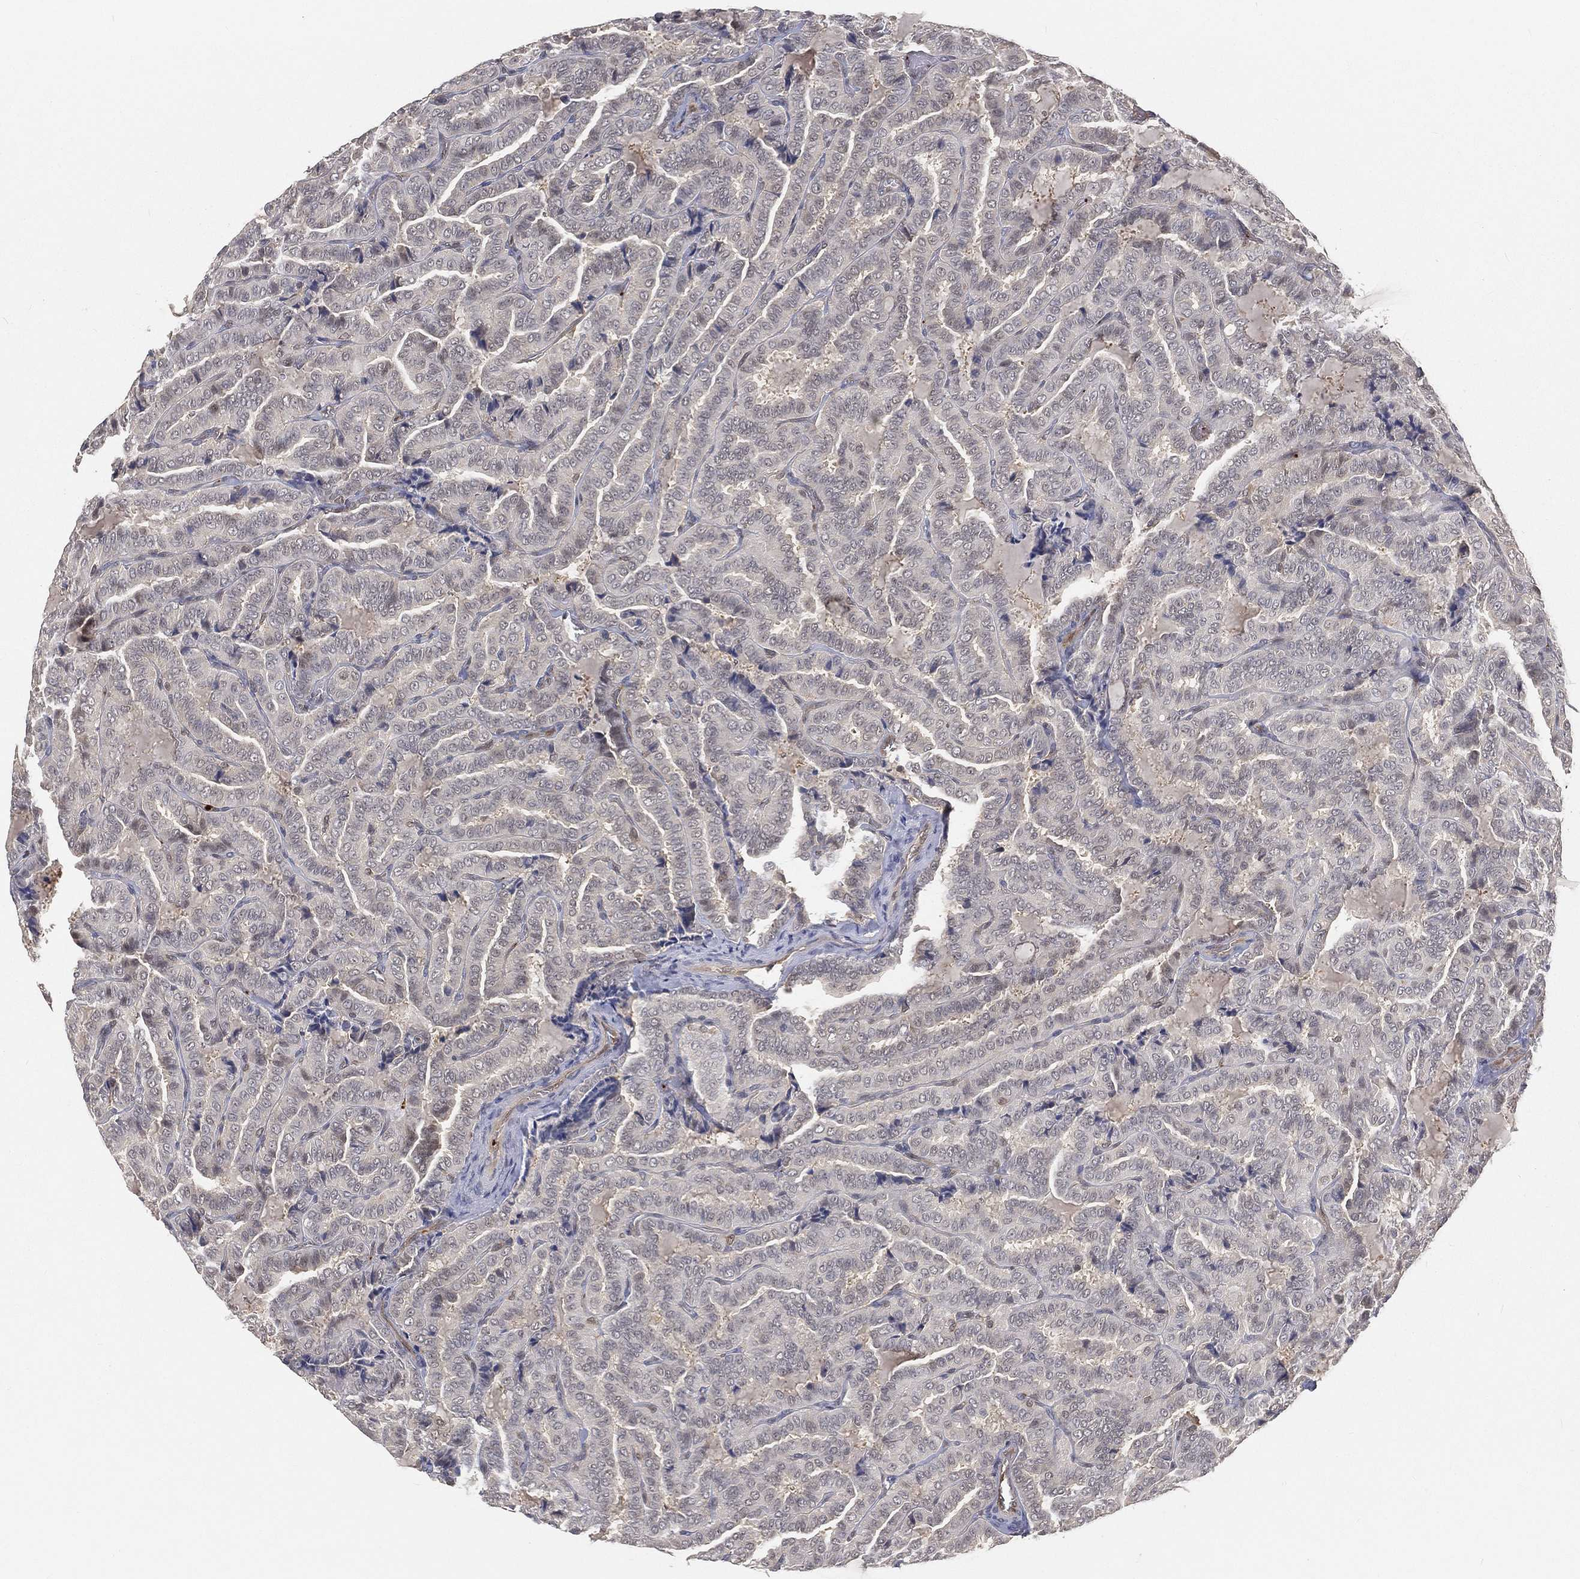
{"staining": {"intensity": "negative", "quantity": "none", "location": "none"}, "tissue": "thyroid cancer", "cell_type": "Tumor cells", "image_type": "cancer", "snomed": [{"axis": "morphology", "description": "Papillary adenocarcinoma, NOS"}, {"axis": "topography", "description": "Thyroid gland"}], "caption": "A photomicrograph of human papillary adenocarcinoma (thyroid) is negative for staining in tumor cells.", "gene": "MAPK1", "patient": {"sex": "female", "age": 39}}